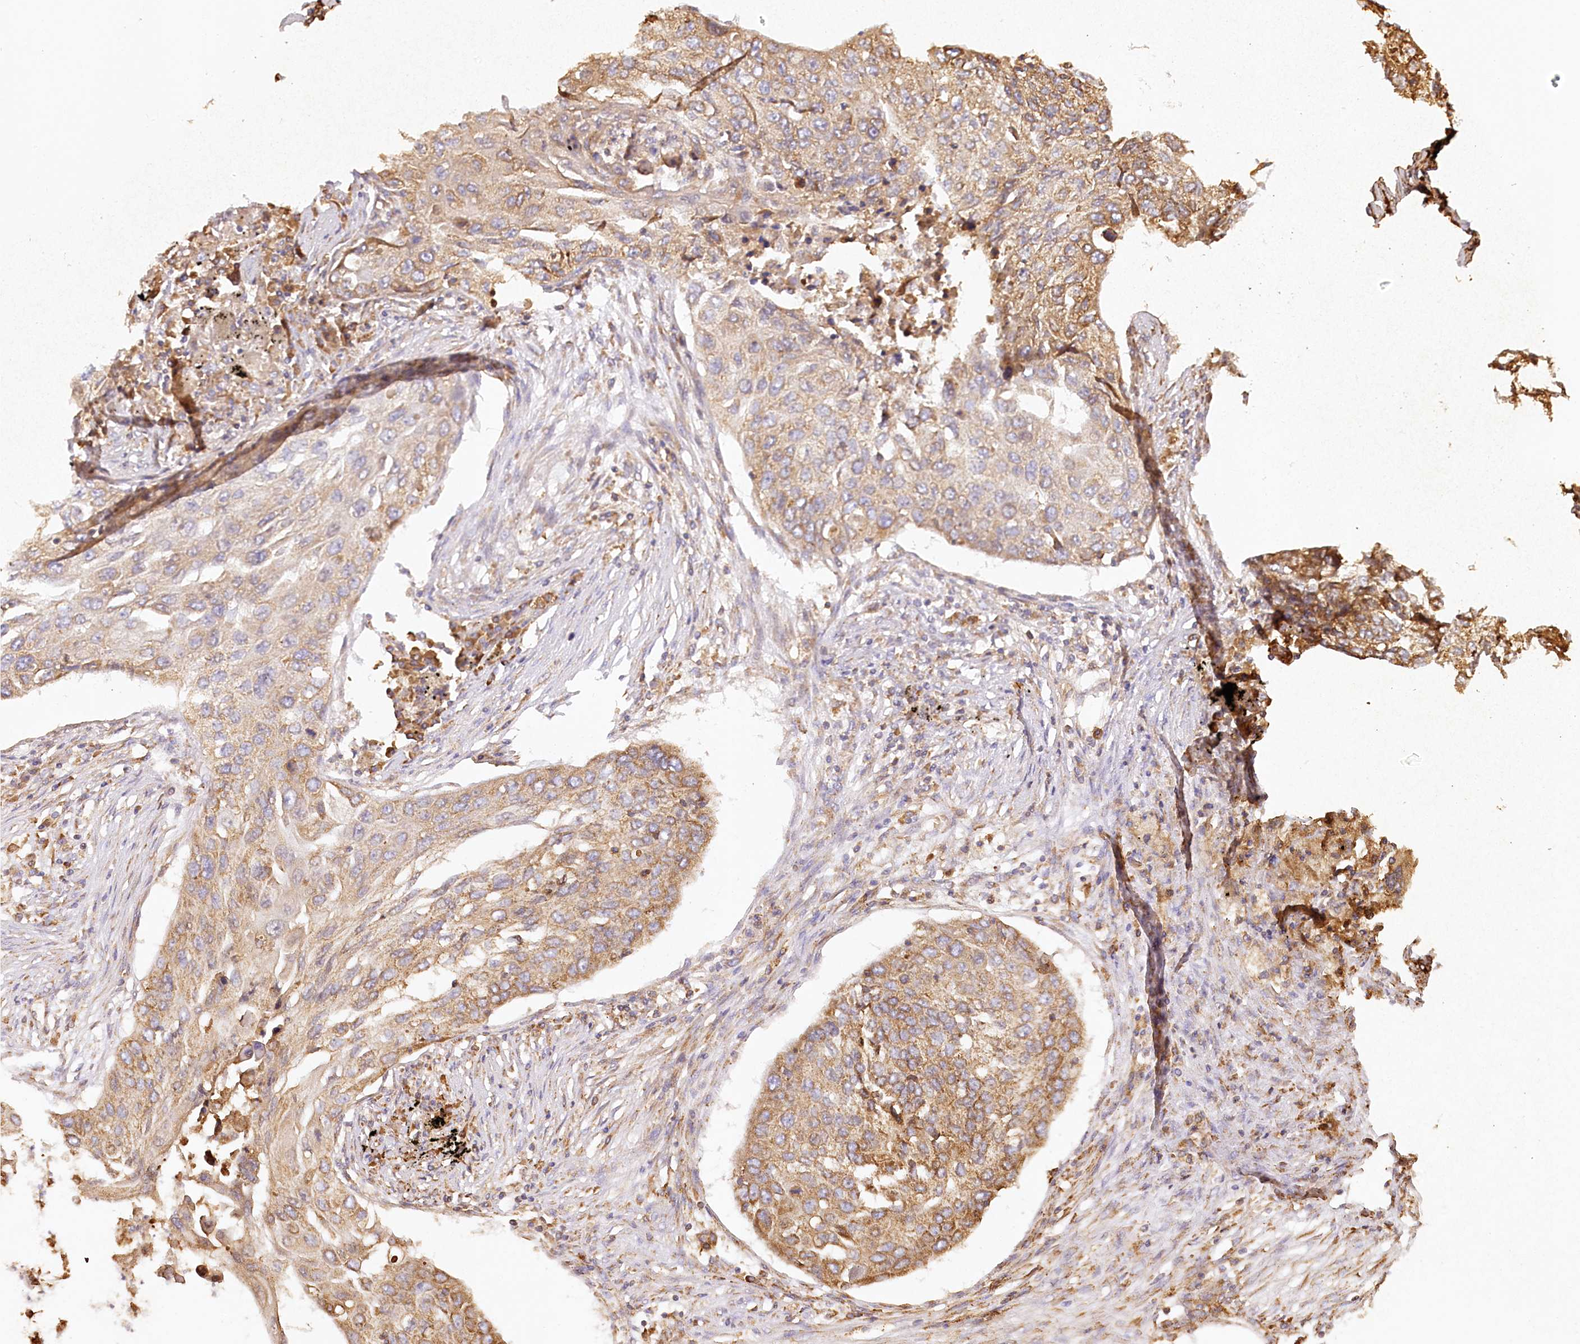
{"staining": {"intensity": "moderate", "quantity": ">75%", "location": "cytoplasmic/membranous"}, "tissue": "lung cancer", "cell_type": "Tumor cells", "image_type": "cancer", "snomed": [{"axis": "morphology", "description": "Squamous cell carcinoma, NOS"}, {"axis": "topography", "description": "Lung"}], "caption": "Lung cancer tissue displays moderate cytoplasmic/membranous positivity in approximately >75% of tumor cells", "gene": "ACAP2", "patient": {"sex": "female", "age": 63}}